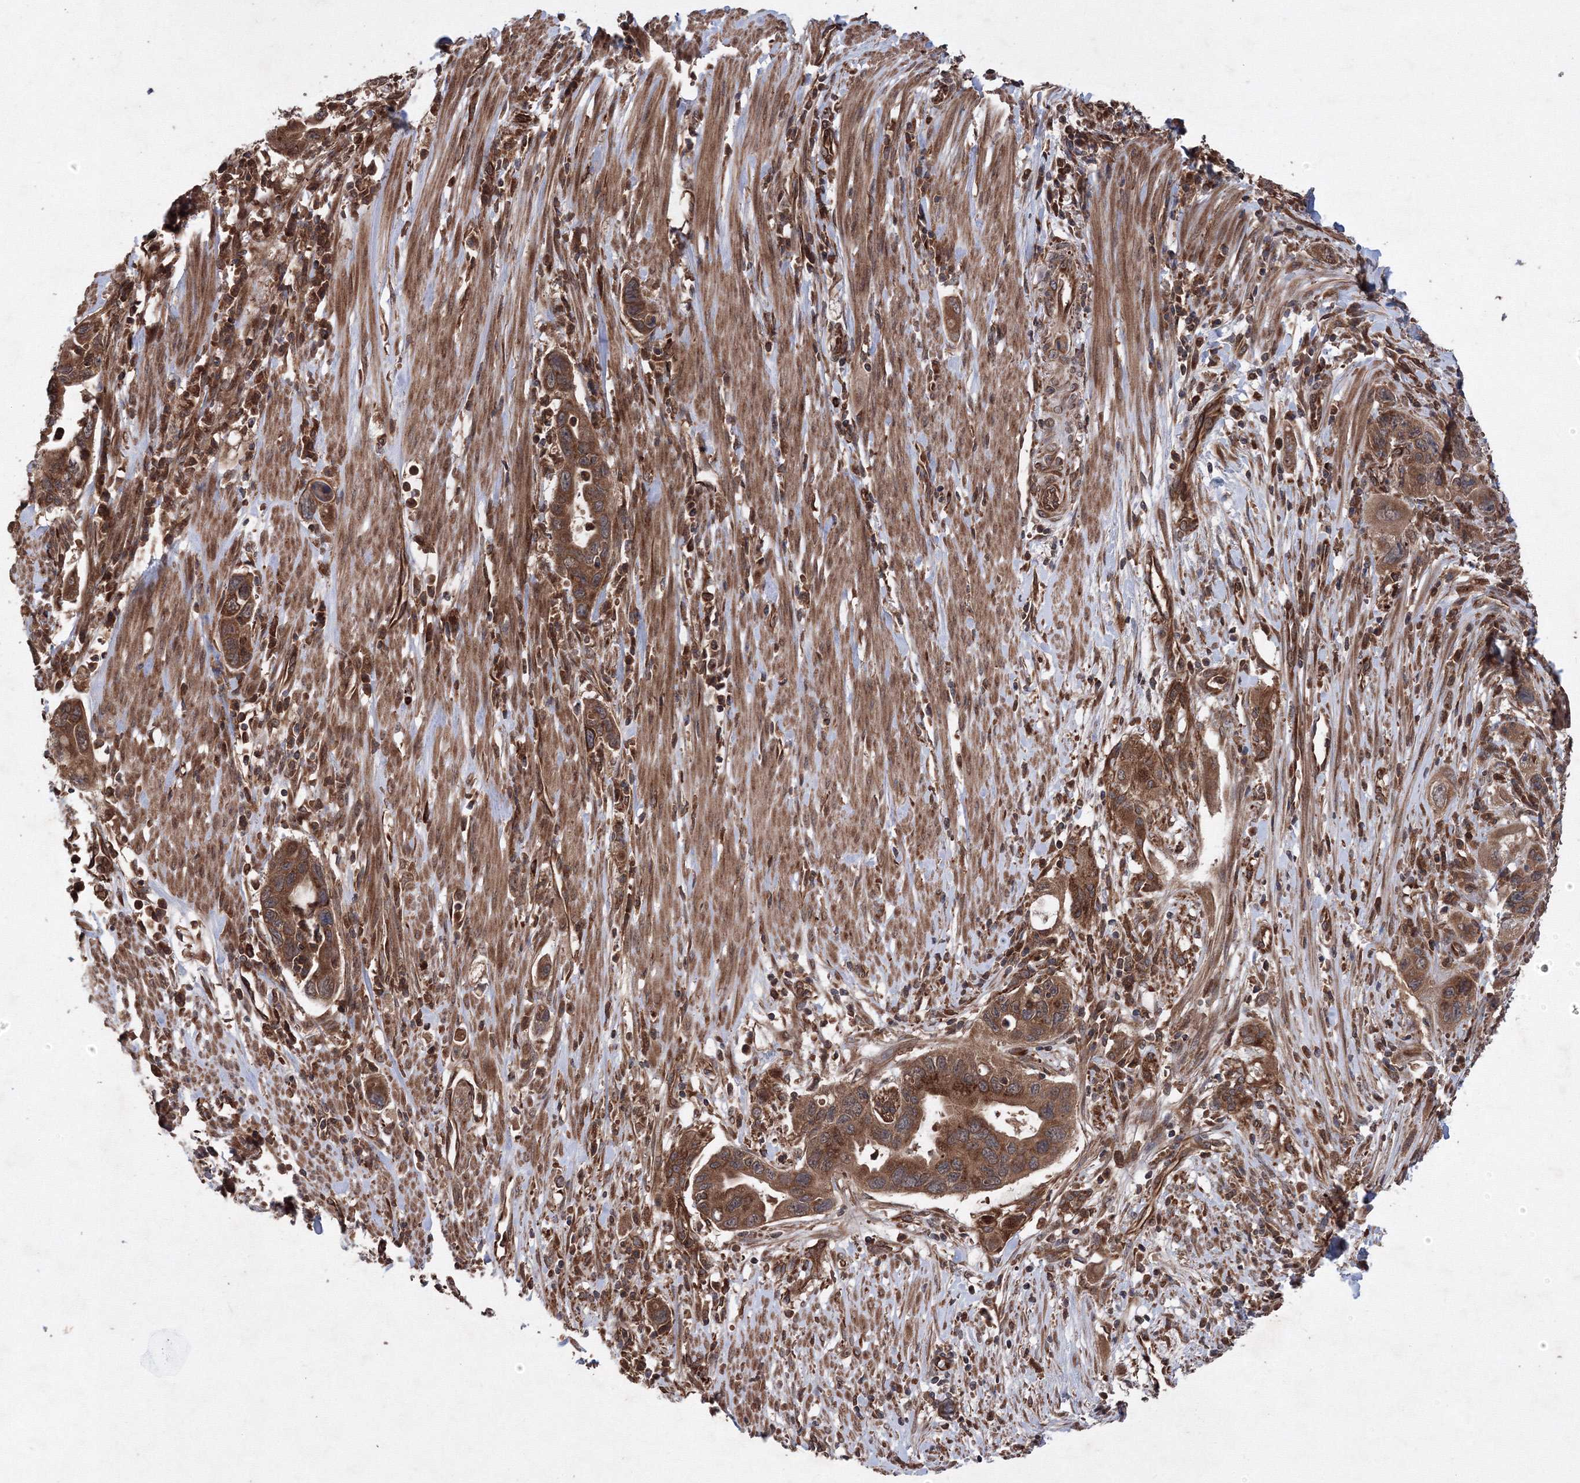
{"staining": {"intensity": "moderate", "quantity": ">75%", "location": "cytoplasmic/membranous"}, "tissue": "pancreatic cancer", "cell_type": "Tumor cells", "image_type": "cancer", "snomed": [{"axis": "morphology", "description": "Adenocarcinoma, NOS"}, {"axis": "topography", "description": "Pancreas"}], "caption": "This is a micrograph of immunohistochemistry staining of pancreatic cancer, which shows moderate expression in the cytoplasmic/membranous of tumor cells.", "gene": "ATG3", "patient": {"sex": "female", "age": 71}}